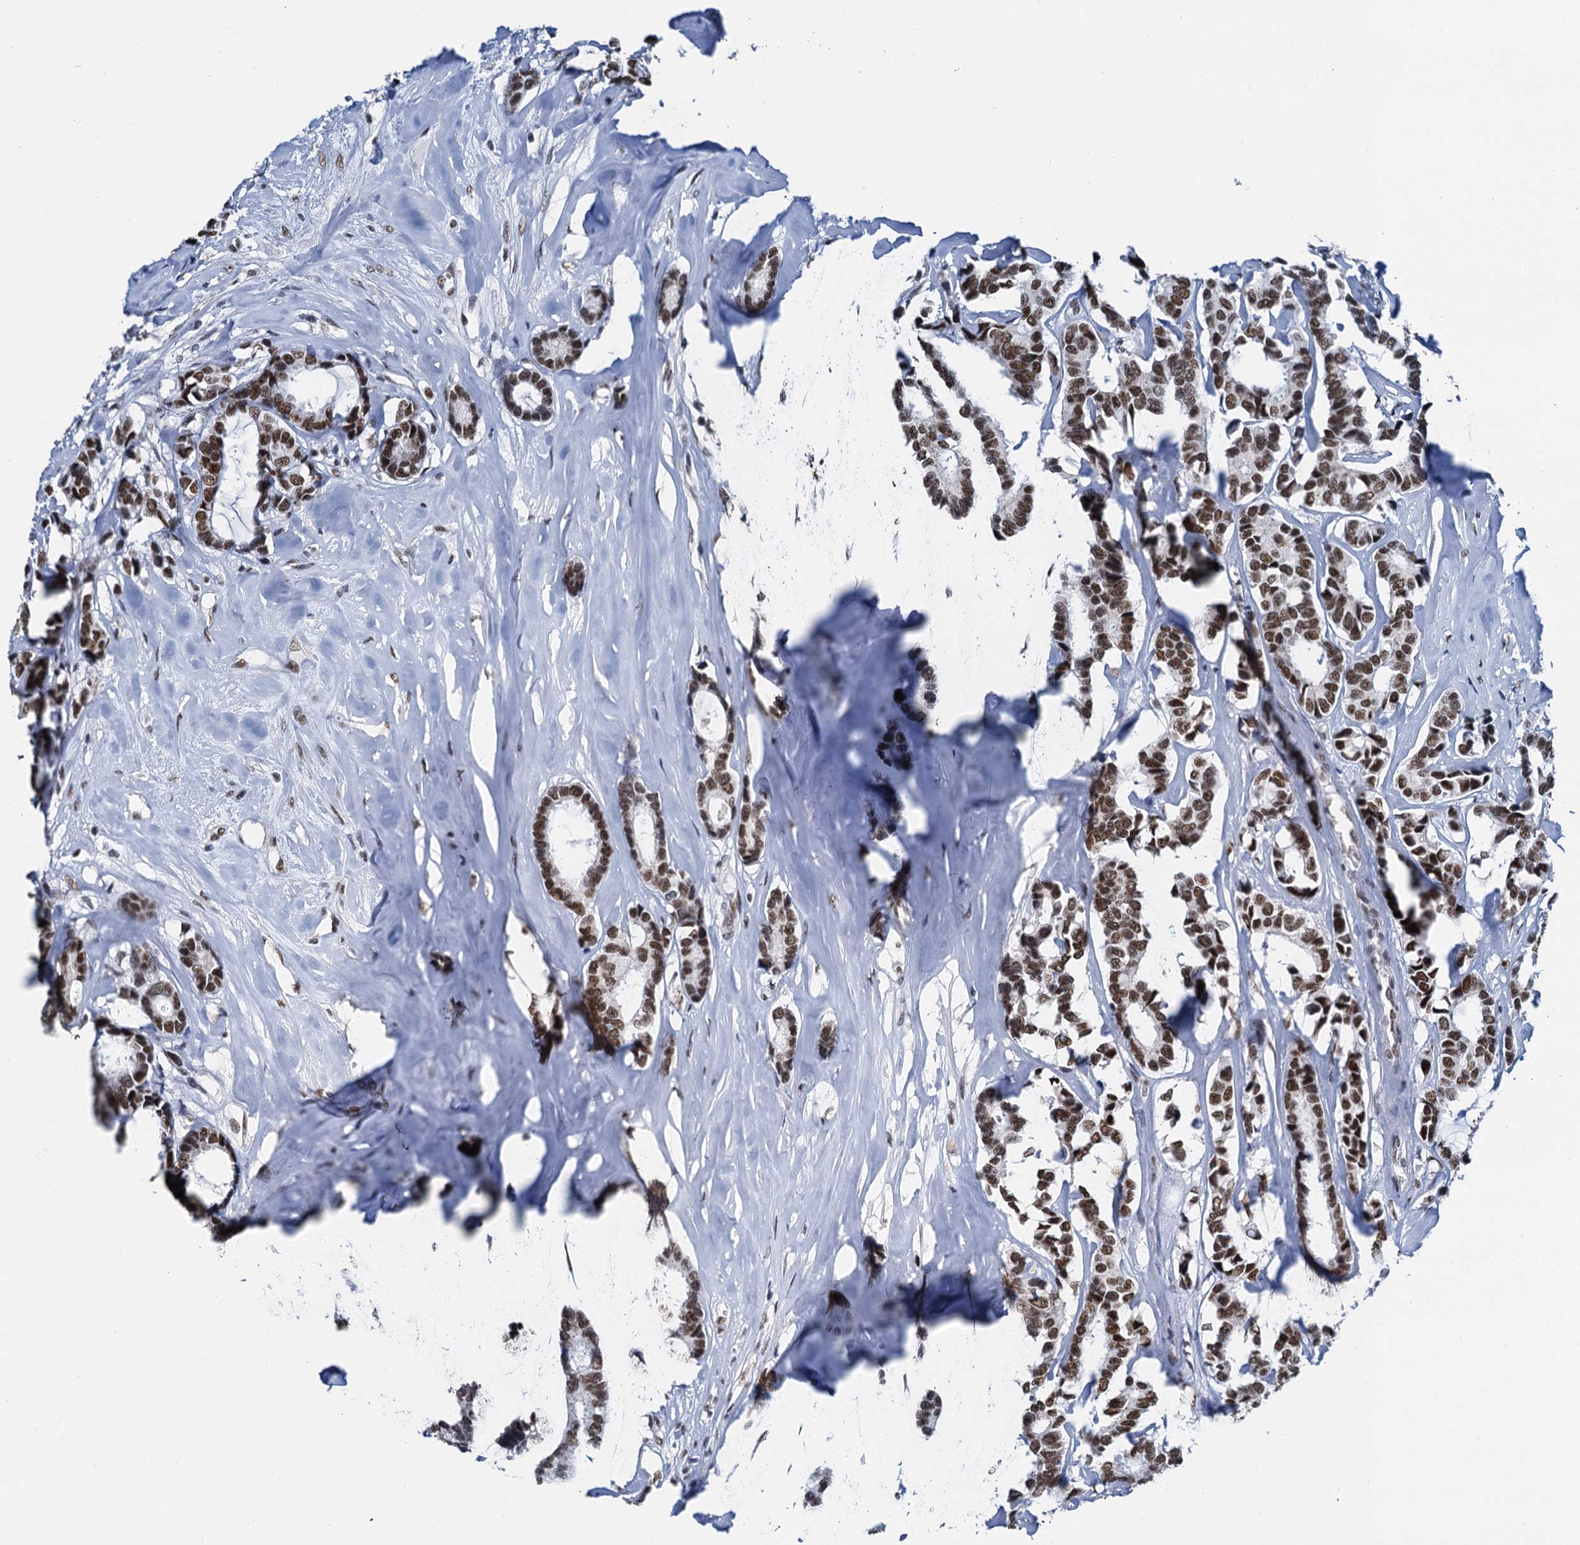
{"staining": {"intensity": "moderate", "quantity": ">75%", "location": "nuclear"}, "tissue": "breast cancer", "cell_type": "Tumor cells", "image_type": "cancer", "snomed": [{"axis": "morphology", "description": "Duct carcinoma"}, {"axis": "topography", "description": "Breast"}], "caption": "Brown immunohistochemical staining in human breast intraductal carcinoma demonstrates moderate nuclear positivity in about >75% of tumor cells.", "gene": "SLTM", "patient": {"sex": "female", "age": 87}}